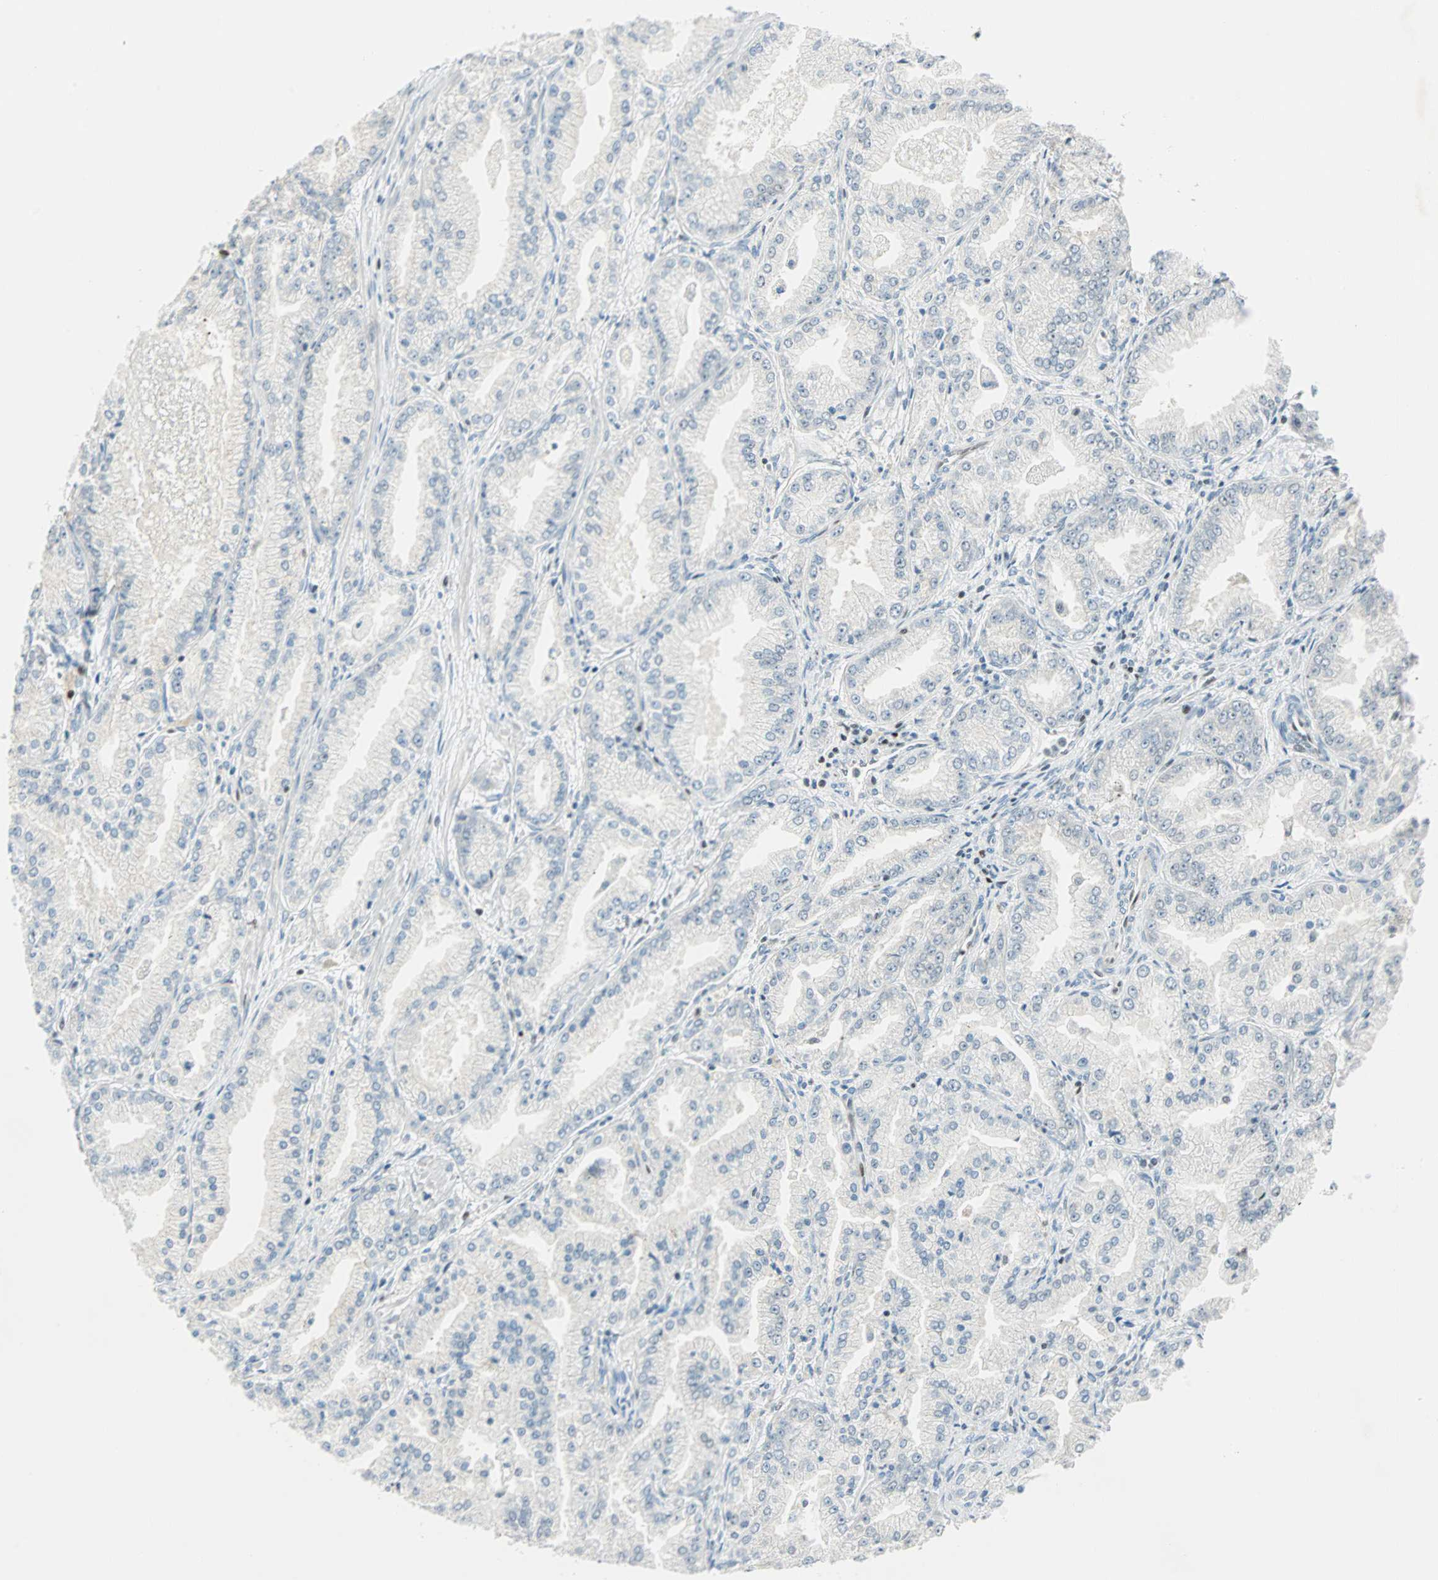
{"staining": {"intensity": "negative", "quantity": "none", "location": "none"}, "tissue": "prostate cancer", "cell_type": "Tumor cells", "image_type": "cancer", "snomed": [{"axis": "morphology", "description": "Adenocarcinoma, High grade"}, {"axis": "topography", "description": "Prostate"}], "caption": "Human prostate cancer stained for a protein using IHC reveals no staining in tumor cells.", "gene": "MSX2", "patient": {"sex": "male", "age": 61}}